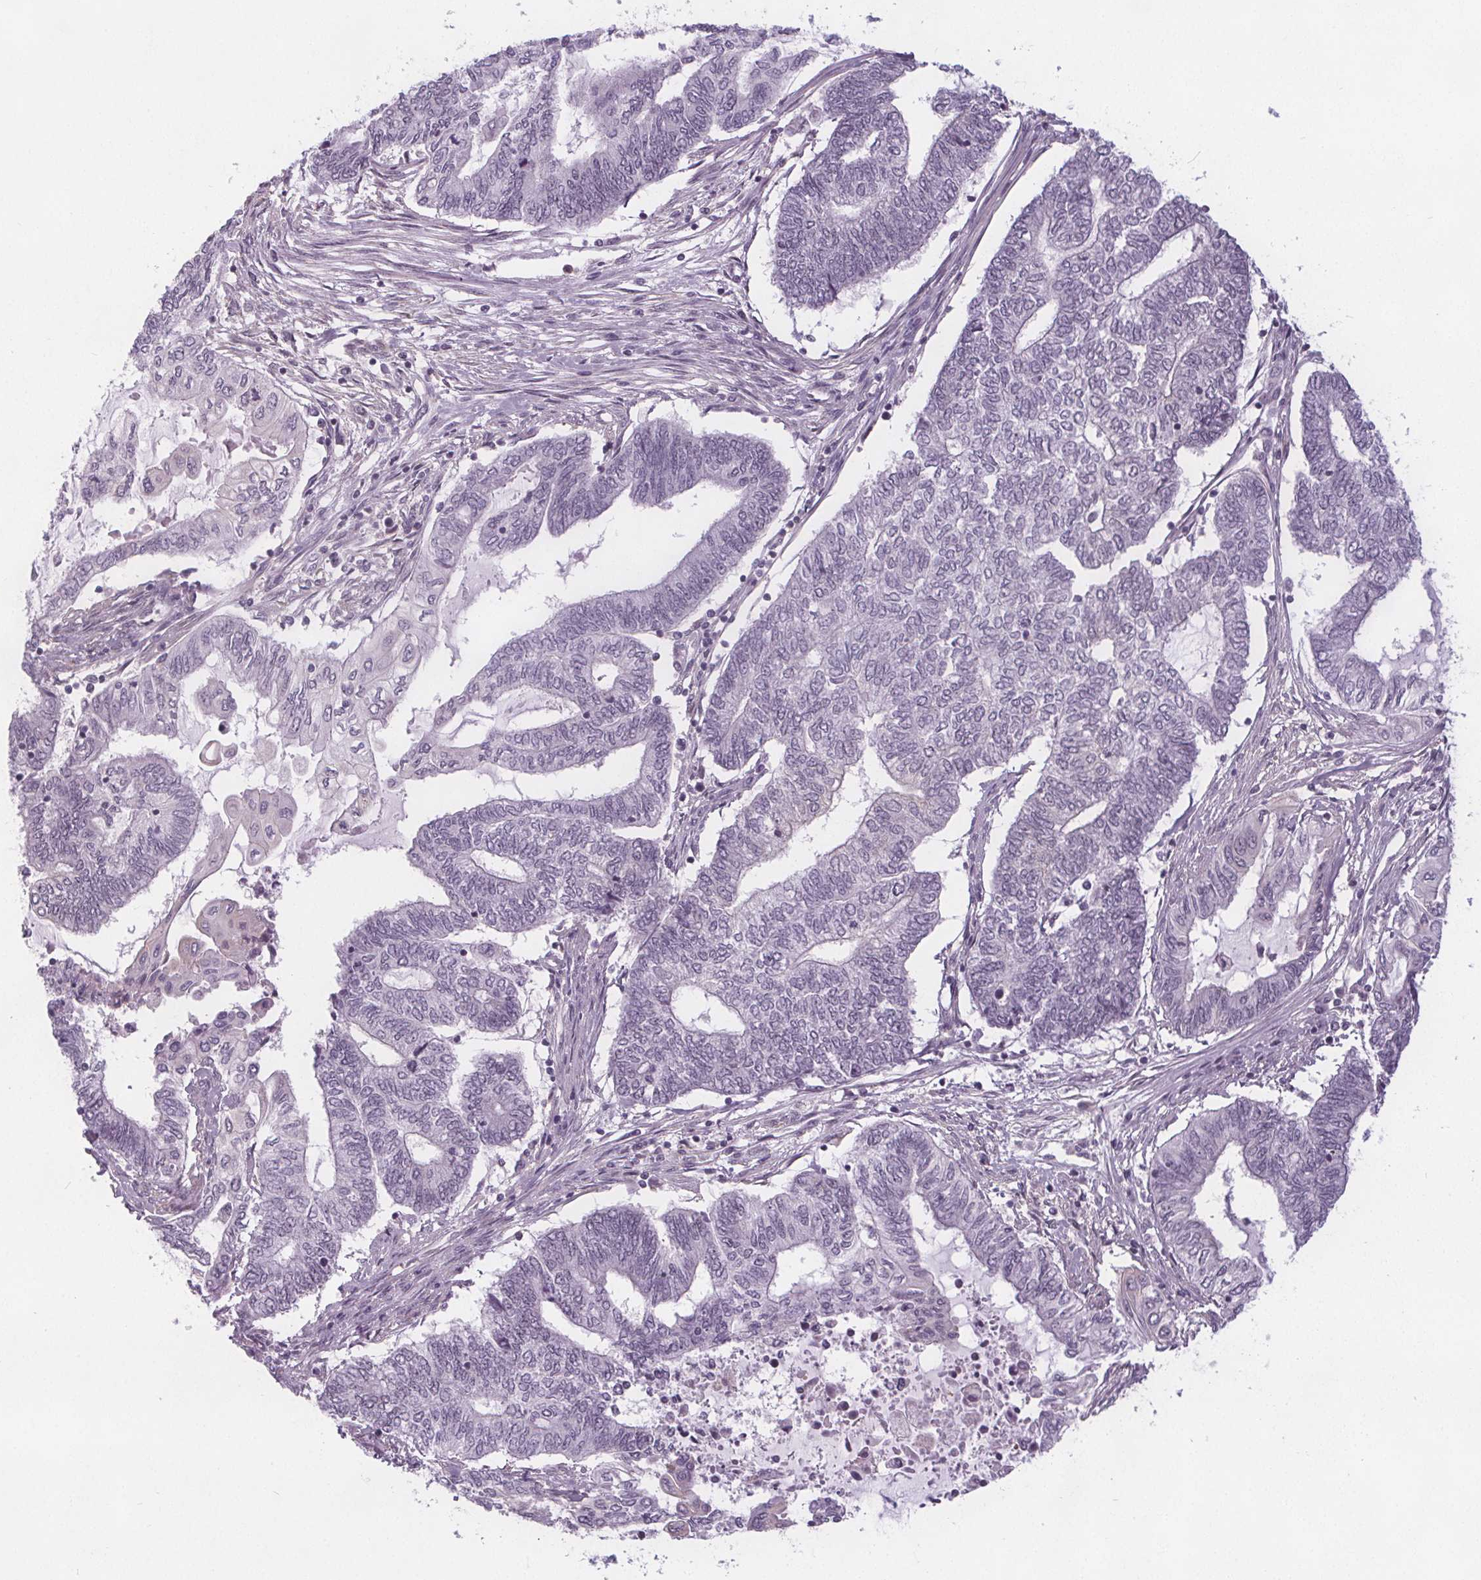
{"staining": {"intensity": "negative", "quantity": "none", "location": "none"}, "tissue": "endometrial cancer", "cell_type": "Tumor cells", "image_type": "cancer", "snomed": [{"axis": "morphology", "description": "Adenocarcinoma, NOS"}, {"axis": "topography", "description": "Uterus"}, {"axis": "topography", "description": "Endometrium"}], "caption": "DAB immunohistochemical staining of endometrial cancer exhibits no significant staining in tumor cells. Nuclei are stained in blue.", "gene": "NOLC1", "patient": {"sex": "female", "age": 70}}